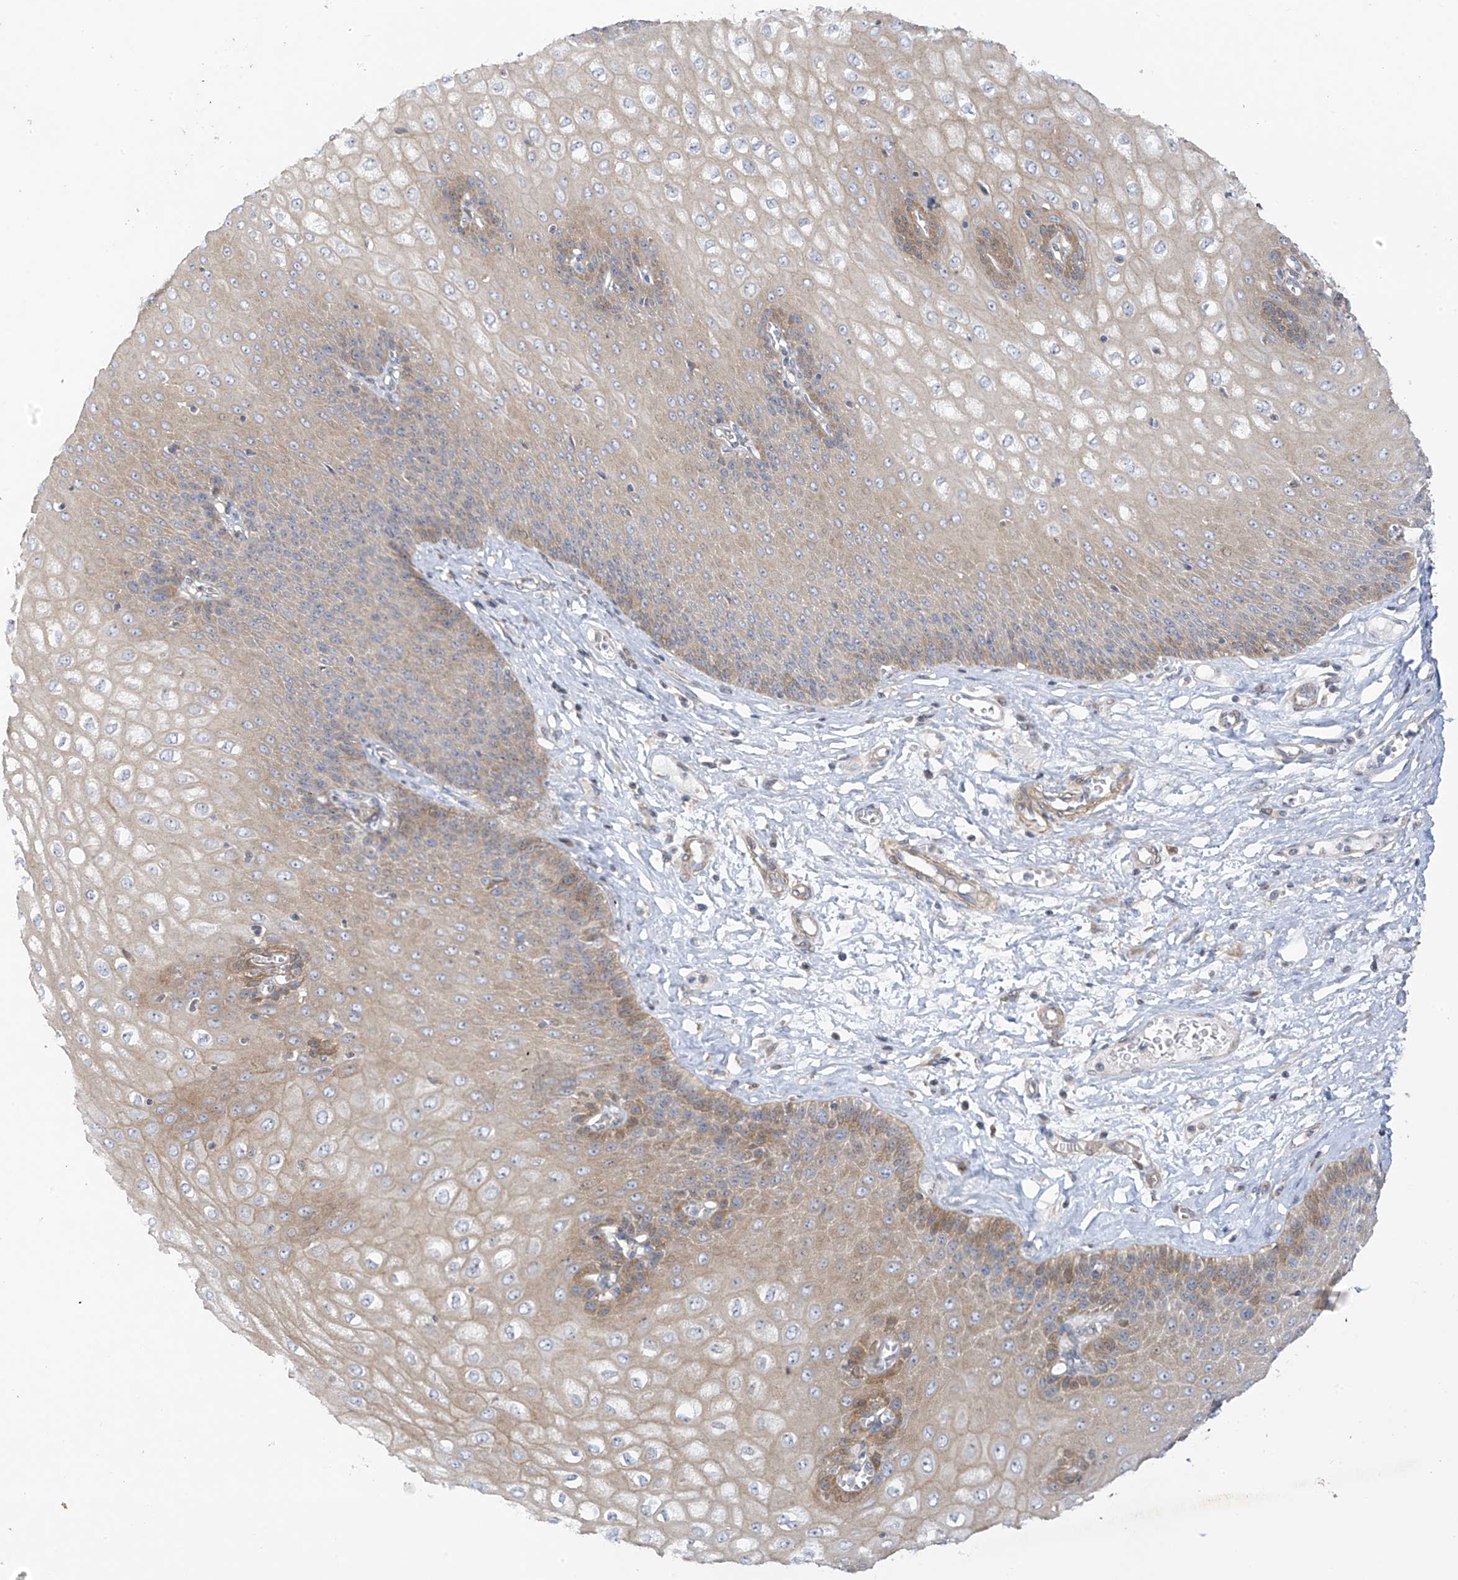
{"staining": {"intensity": "moderate", "quantity": ">75%", "location": "cytoplasmic/membranous"}, "tissue": "esophagus", "cell_type": "Squamous epithelial cells", "image_type": "normal", "snomed": [{"axis": "morphology", "description": "Normal tissue, NOS"}, {"axis": "topography", "description": "Esophagus"}], "caption": "Esophagus stained with a brown dye shows moderate cytoplasmic/membranous positive positivity in about >75% of squamous epithelial cells.", "gene": "ZNF641", "patient": {"sex": "male", "age": 60}}